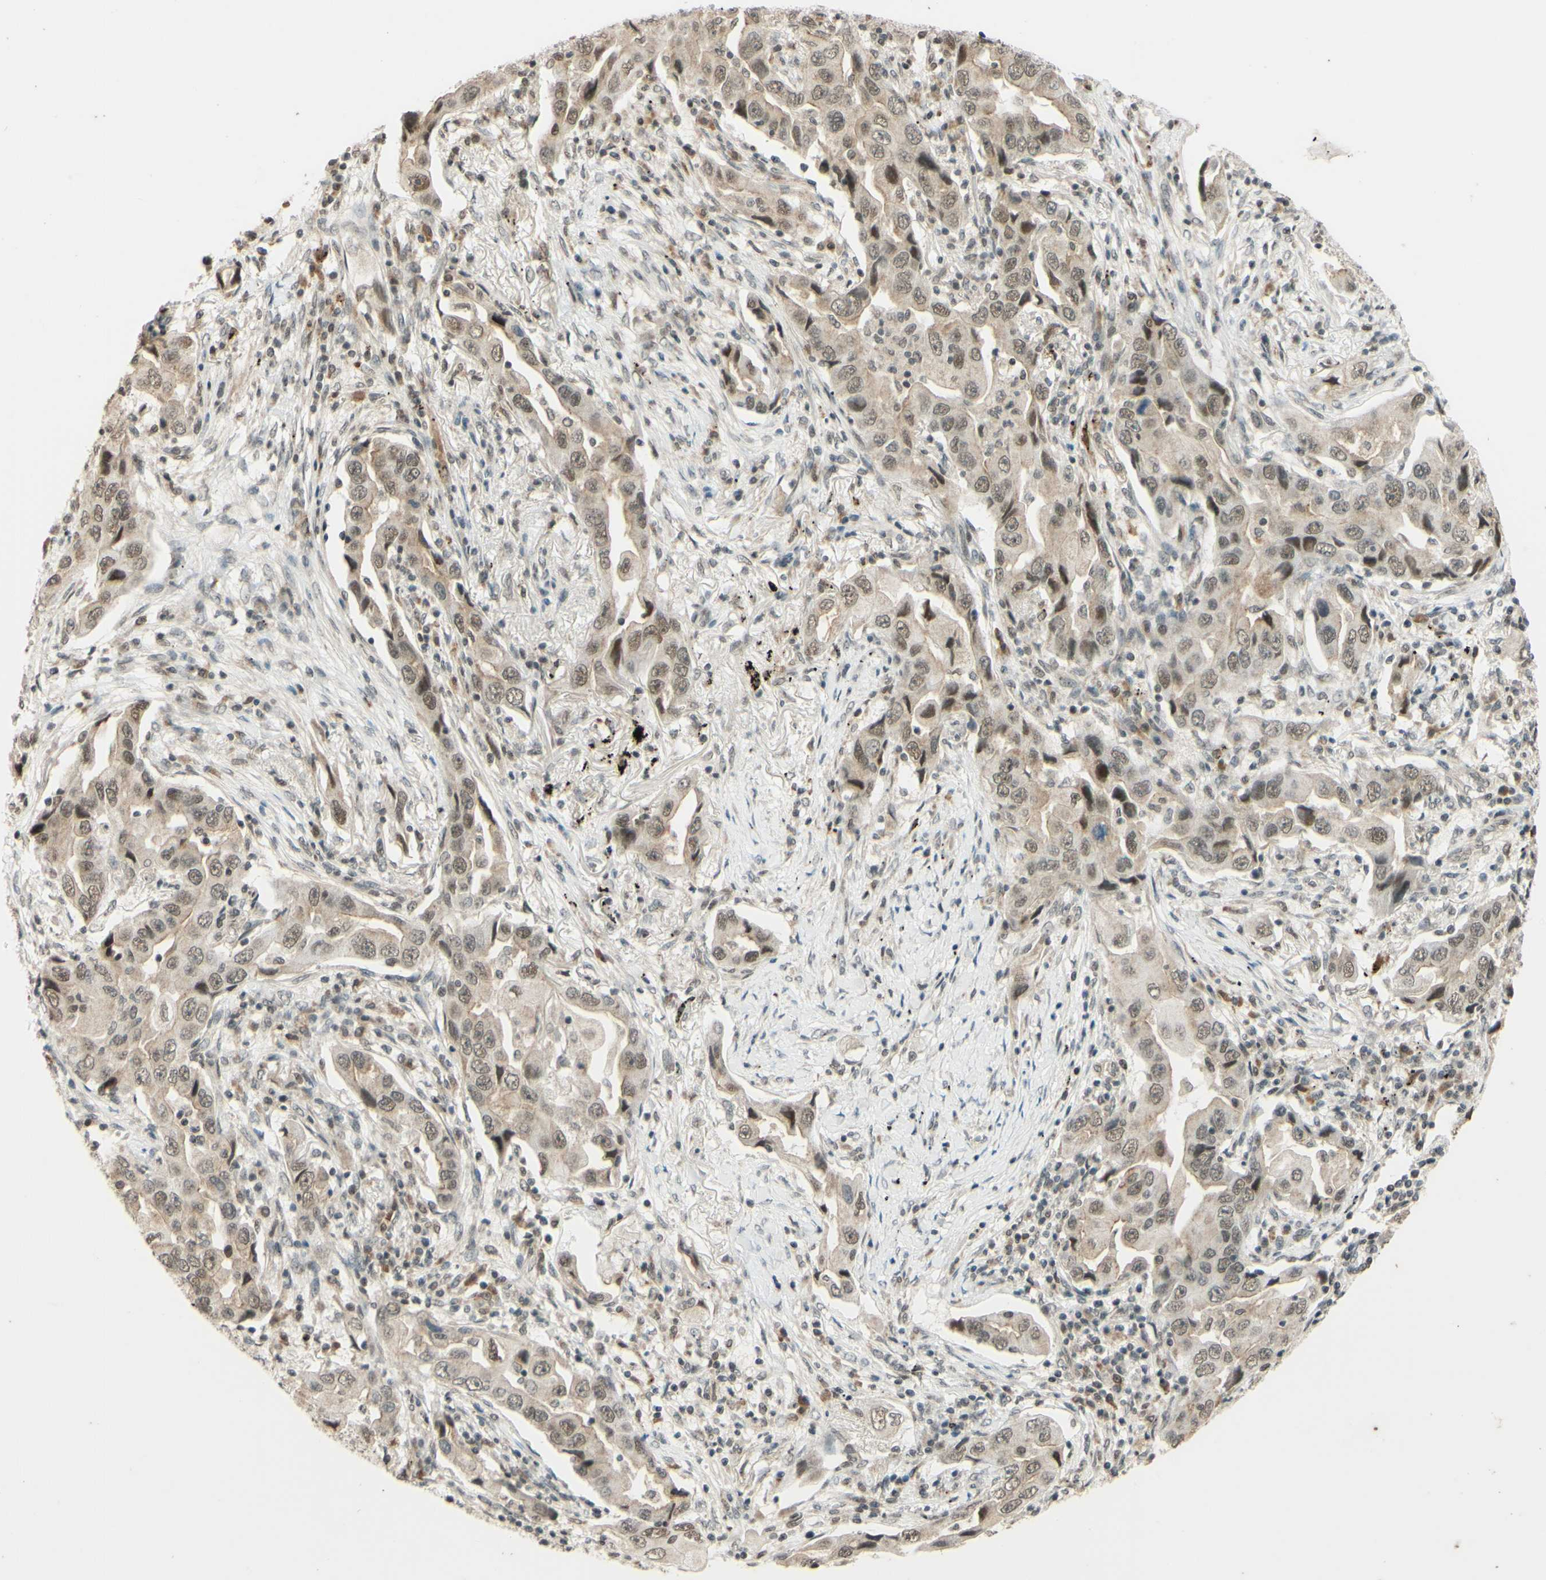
{"staining": {"intensity": "moderate", "quantity": ">75%", "location": "cytoplasmic/membranous,nuclear"}, "tissue": "lung cancer", "cell_type": "Tumor cells", "image_type": "cancer", "snomed": [{"axis": "morphology", "description": "Adenocarcinoma, NOS"}, {"axis": "topography", "description": "Lung"}], "caption": "Moderate cytoplasmic/membranous and nuclear staining for a protein is appreciated in about >75% of tumor cells of lung cancer using immunohistochemistry.", "gene": "SMARCB1", "patient": {"sex": "female", "age": 65}}